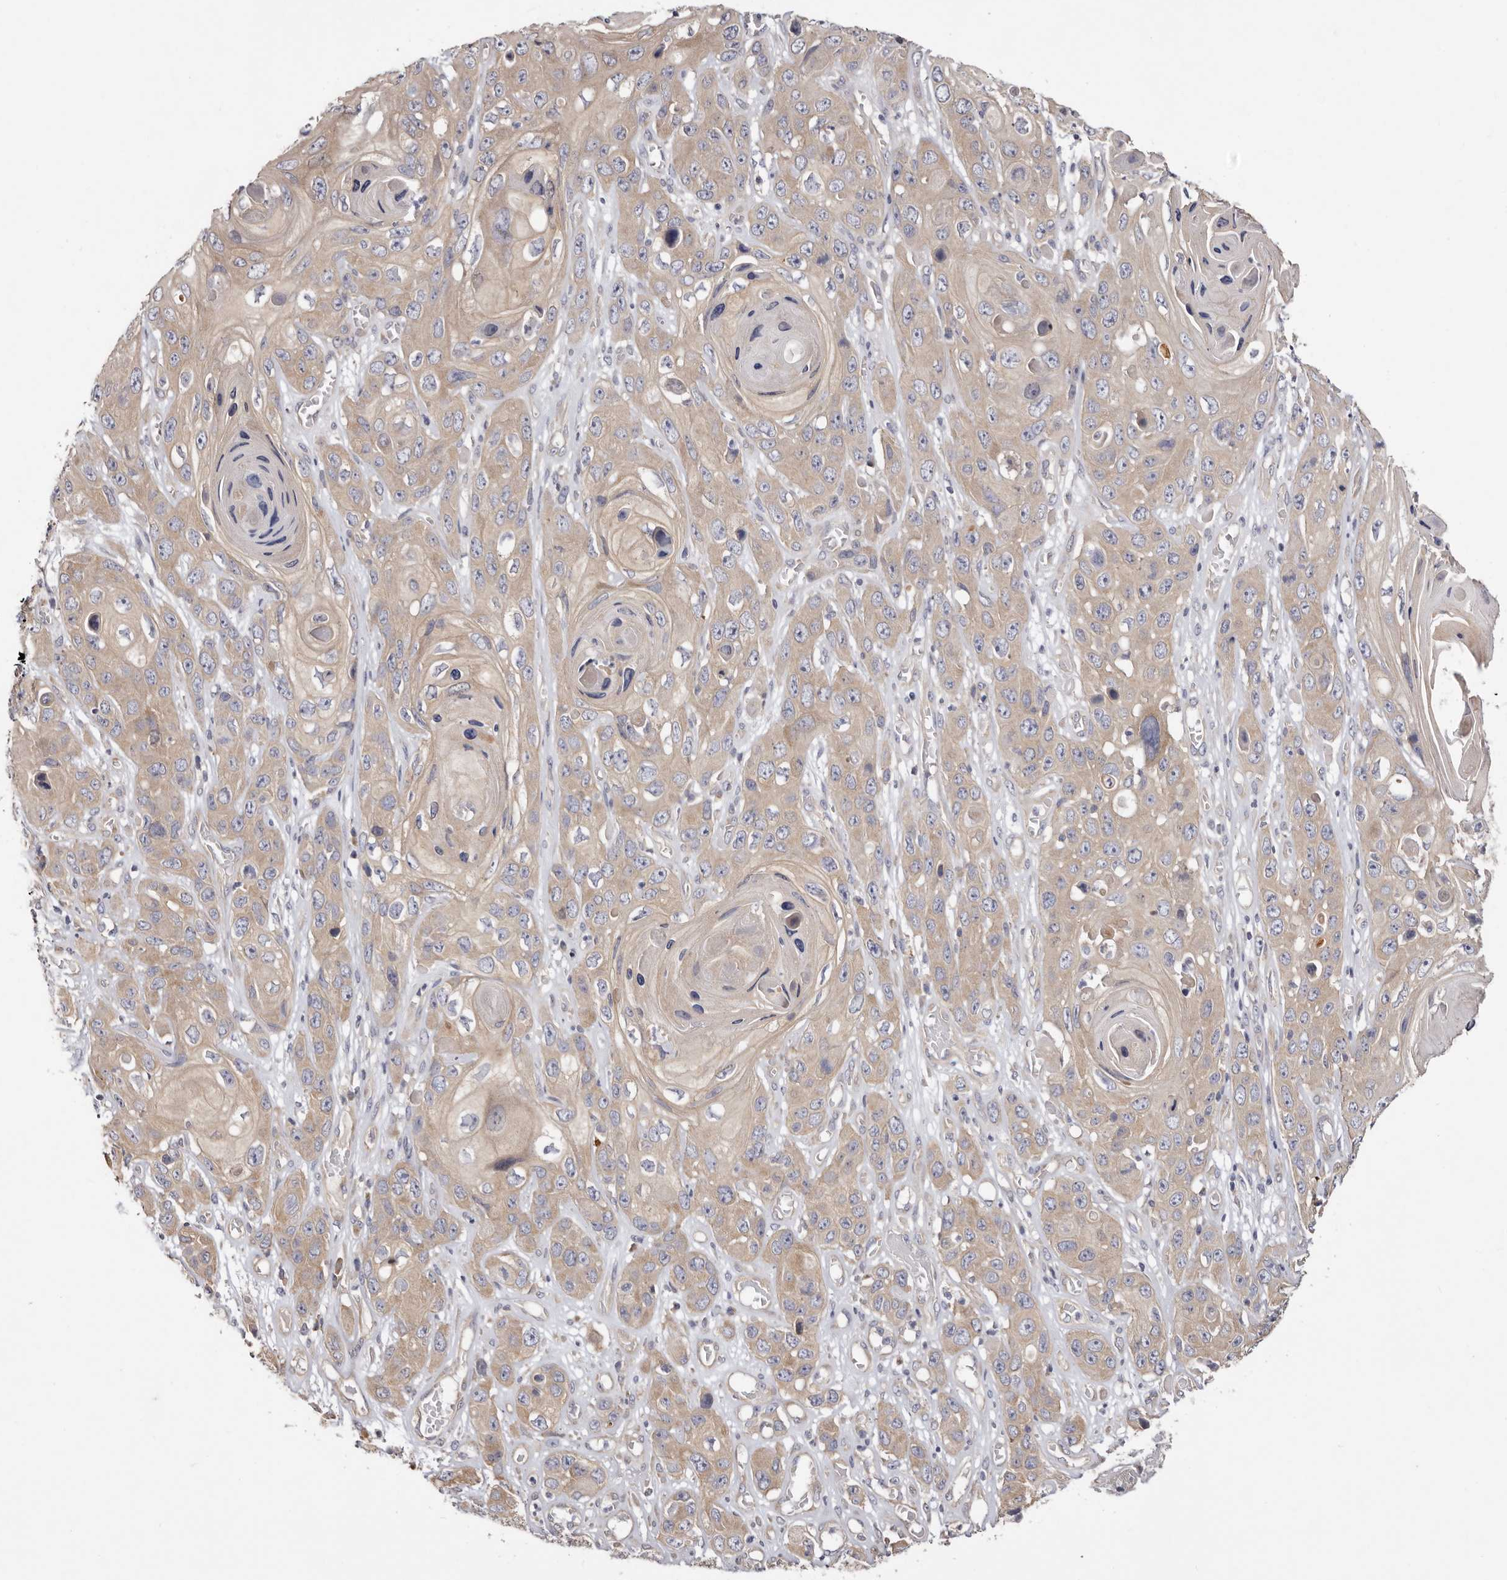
{"staining": {"intensity": "weak", "quantity": ">75%", "location": "cytoplasmic/membranous"}, "tissue": "skin cancer", "cell_type": "Tumor cells", "image_type": "cancer", "snomed": [{"axis": "morphology", "description": "Squamous cell carcinoma, NOS"}, {"axis": "topography", "description": "Skin"}], "caption": "There is low levels of weak cytoplasmic/membranous staining in tumor cells of squamous cell carcinoma (skin), as demonstrated by immunohistochemical staining (brown color).", "gene": "FAM167B", "patient": {"sex": "male", "age": 55}}